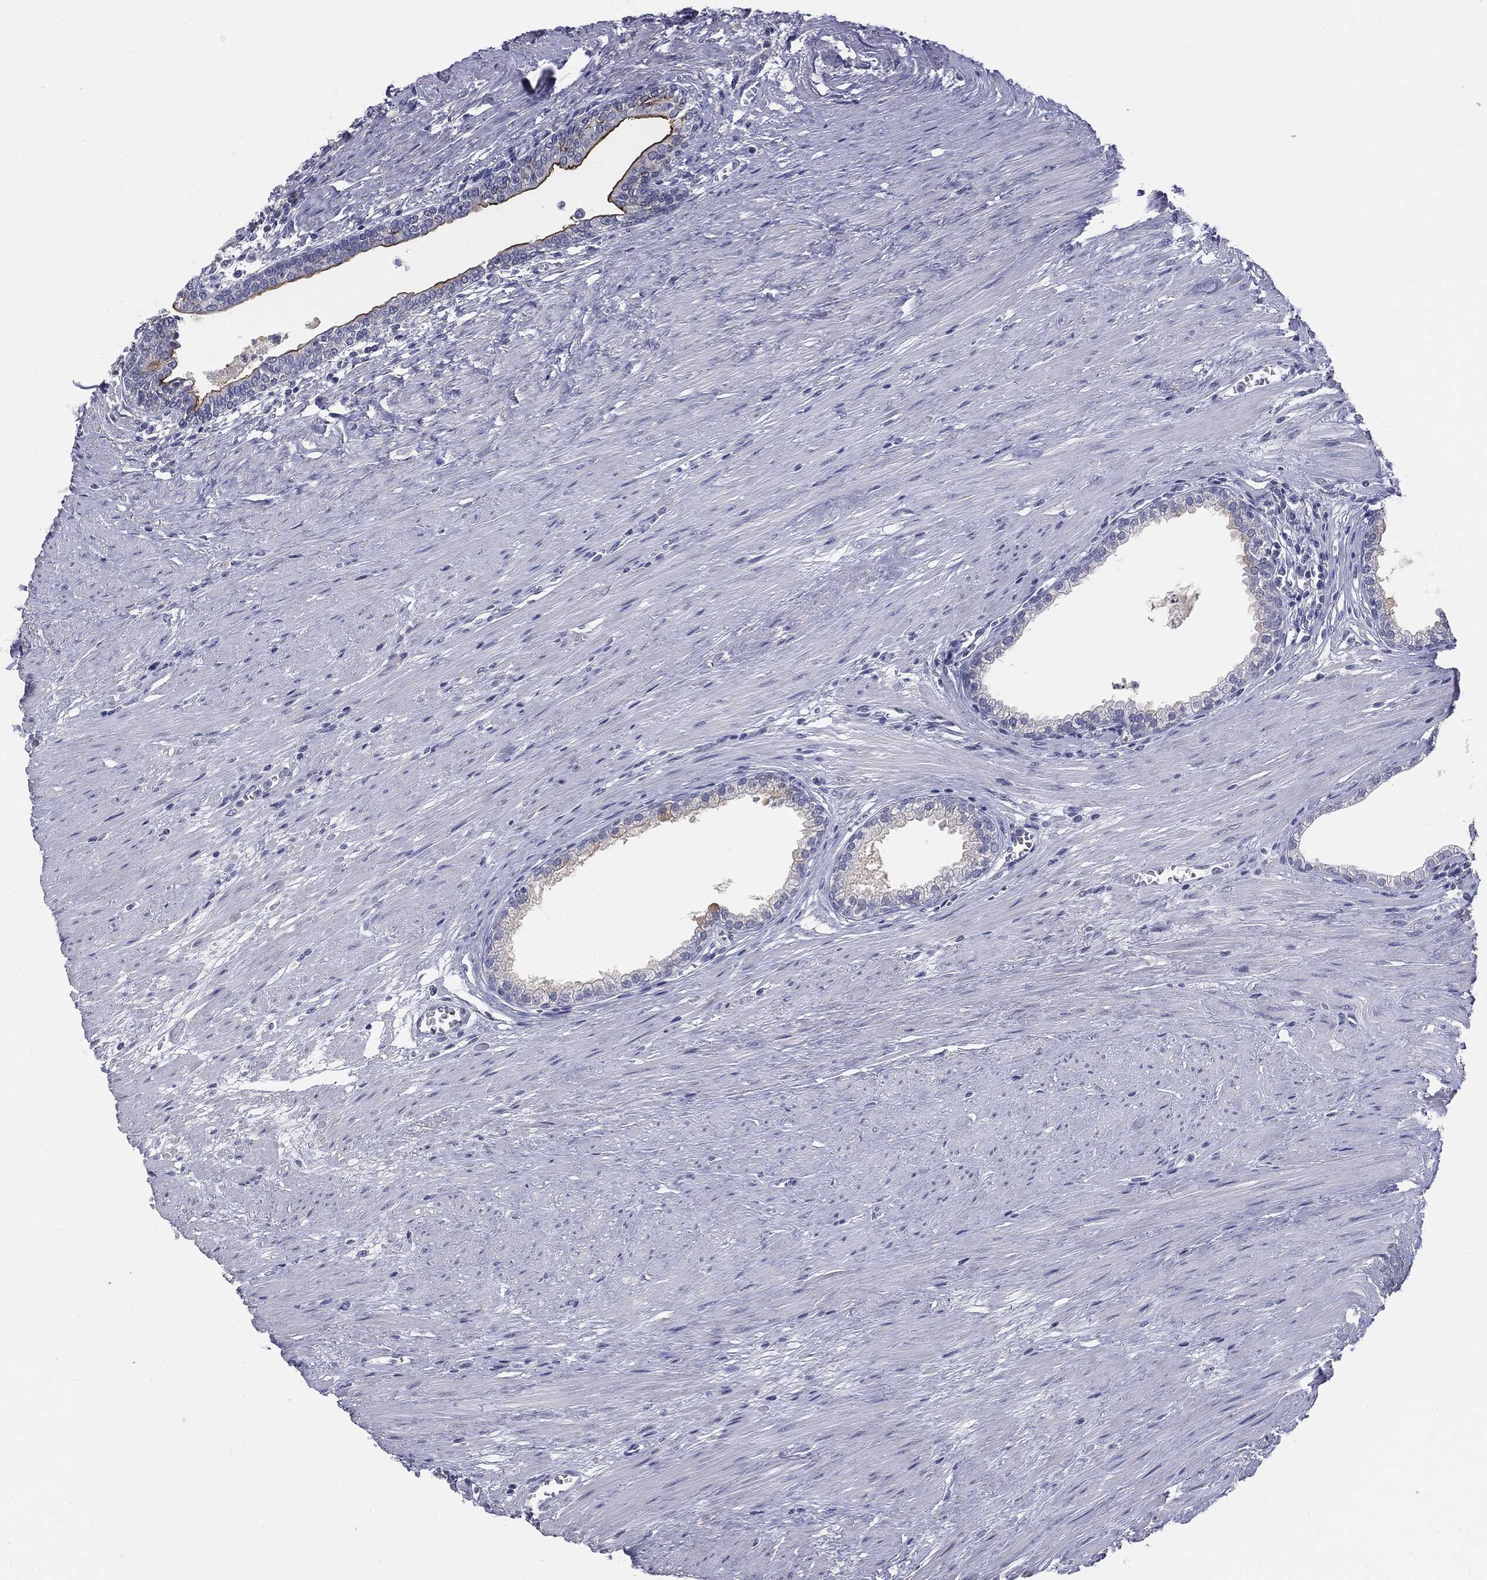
{"staining": {"intensity": "negative", "quantity": "none", "location": "none"}, "tissue": "prostate", "cell_type": "Glandular cells", "image_type": "normal", "snomed": [{"axis": "morphology", "description": "Normal tissue, NOS"}, {"axis": "topography", "description": "Prostate"}], "caption": "The image displays no staining of glandular cells in normal prostate.", "gene": "MUC1", "patient": {"sex": "male", "age": 64}}